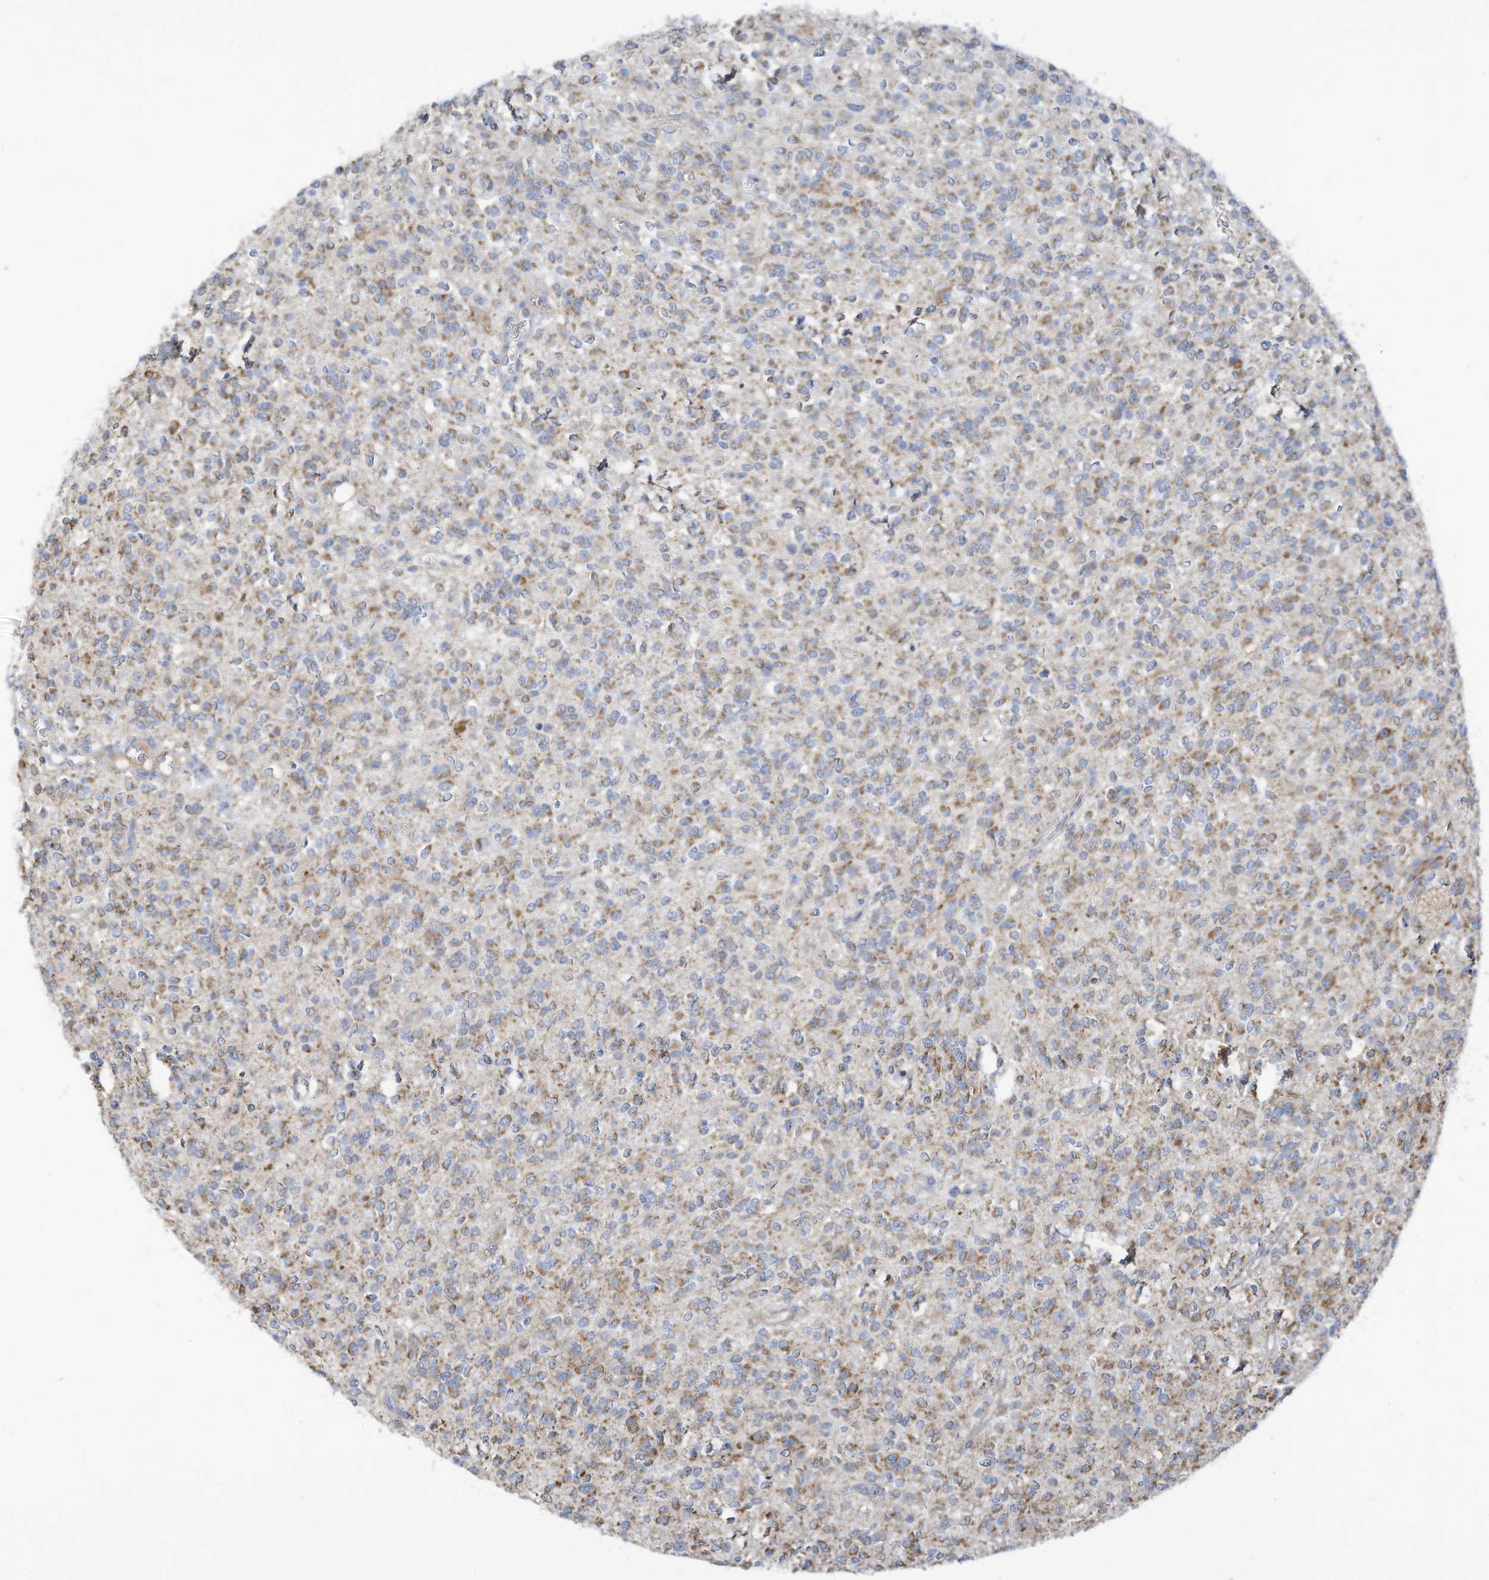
{"staining": {"intensity": "moderate", "quantity": "25%-75%", "location": "cytoplasmic/membranous"}, "tissue": "glioma", "cell_type": "Tumor cells", "image_type": "cancer", "snomed": [{"axis": "morphology", "description": "Glioma, malignant, High grade"}, {"axis": "topography", "description": "Brain"}], "caption": "An immunohistochemistry (IHC) histopathology image of neoplastic tissue is shown. Protein staining in brown shows moderate cytoplasmic/membranous positivity in malignant glioma (high-grade) within tumor cells.", "gene": "NLN", "patient": {"sex": "male", "age": 34}}